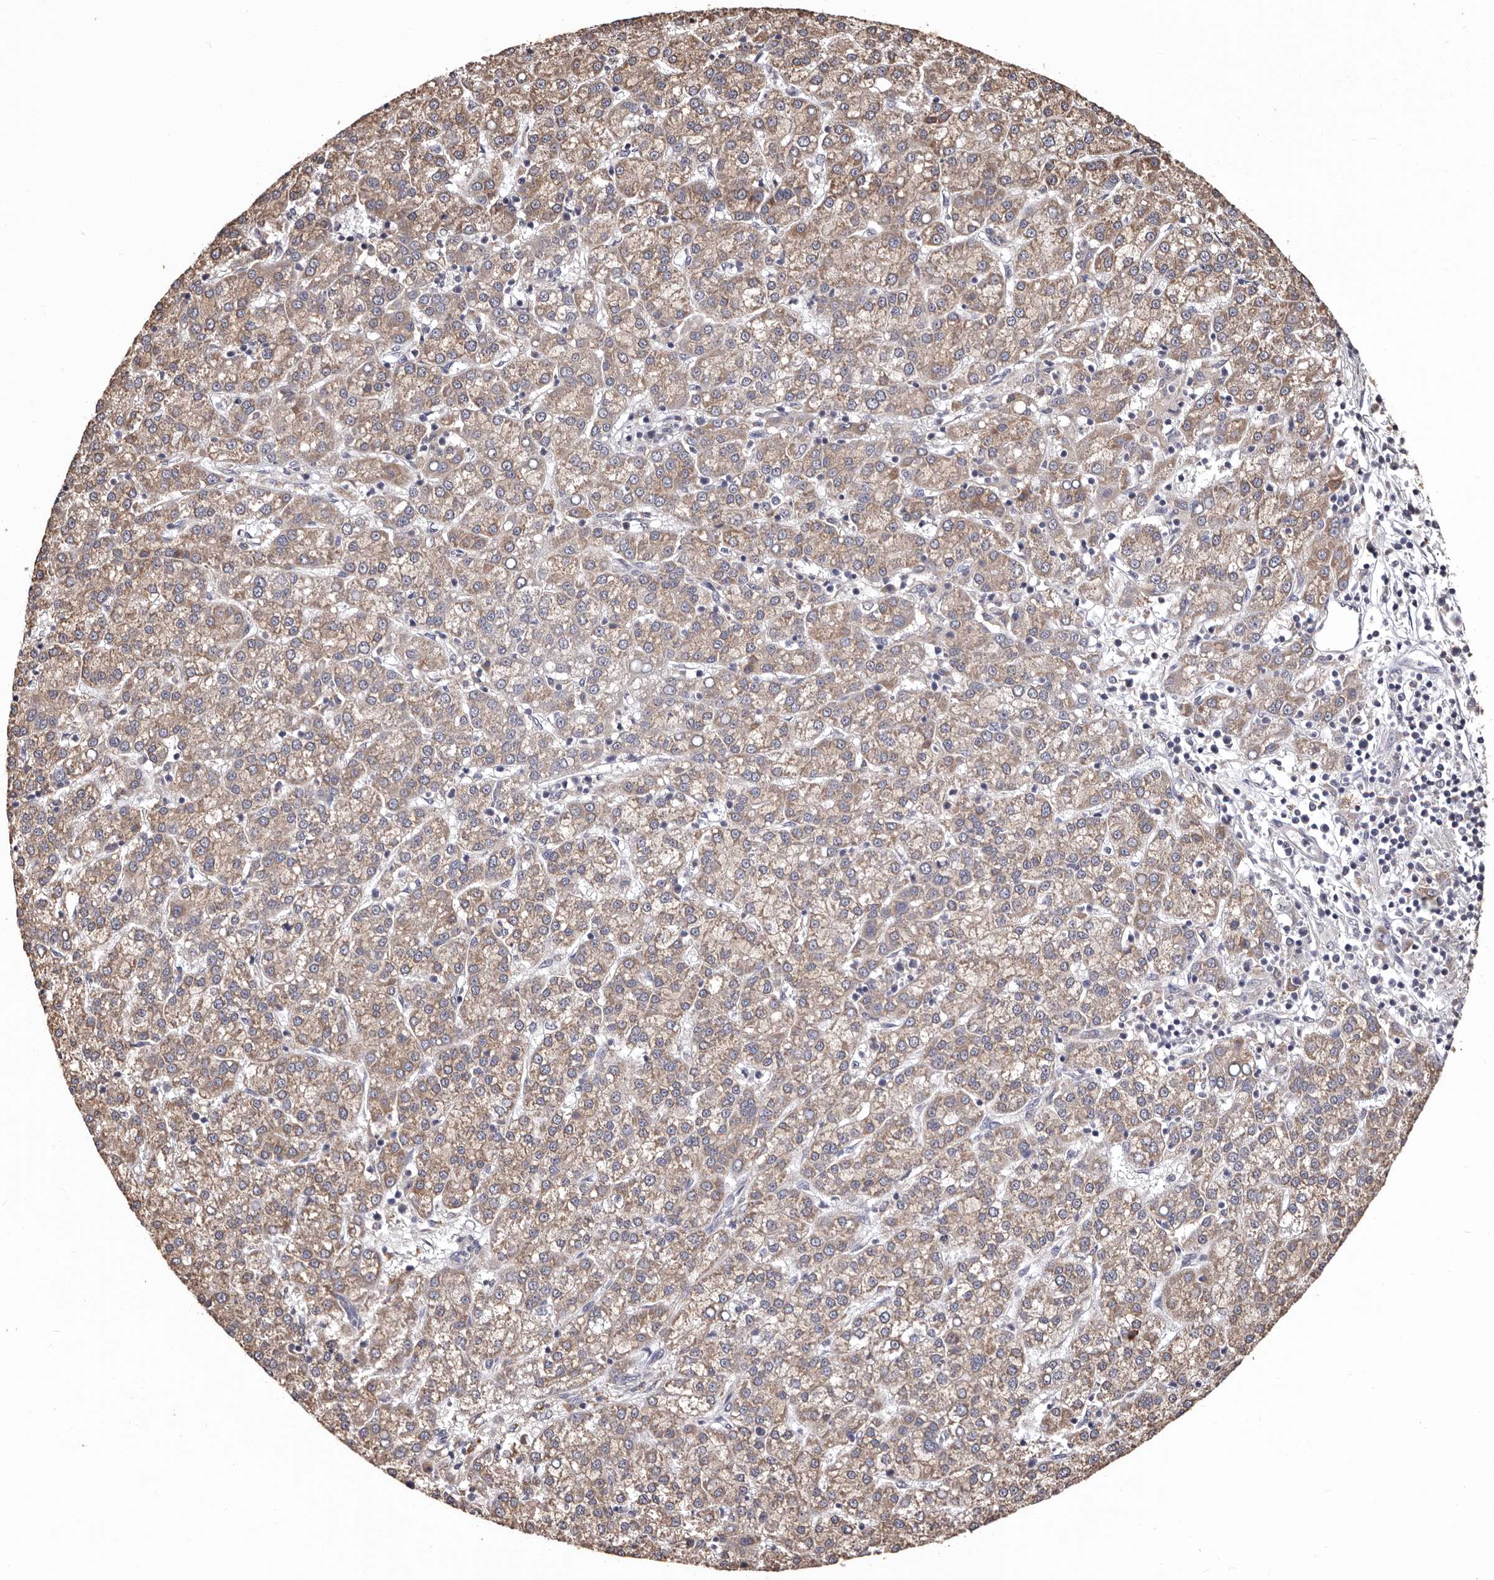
{"staining": {"intensity": "weak", "quantity": ">75%", "location": "cytoplasmic/membranous"}, "tissue": "liver cancer", "cell_type": "Tumor cells", "image_type": "cancer", "snomed": [{"axis": "morphology", "description": "Carcinoma, Hepatocellular, NOS"}, {"axis": "topography", "description": "Liver"}], "caption": "Liver hepatocellular carcinoma tissue demonstrates weak cytoplasmic/membranous expression in about >75% of tumor cells, visualized by immunohistochemistry.", "gene": "ETNK1", "patient": {"sex": "female", "age": 58}}